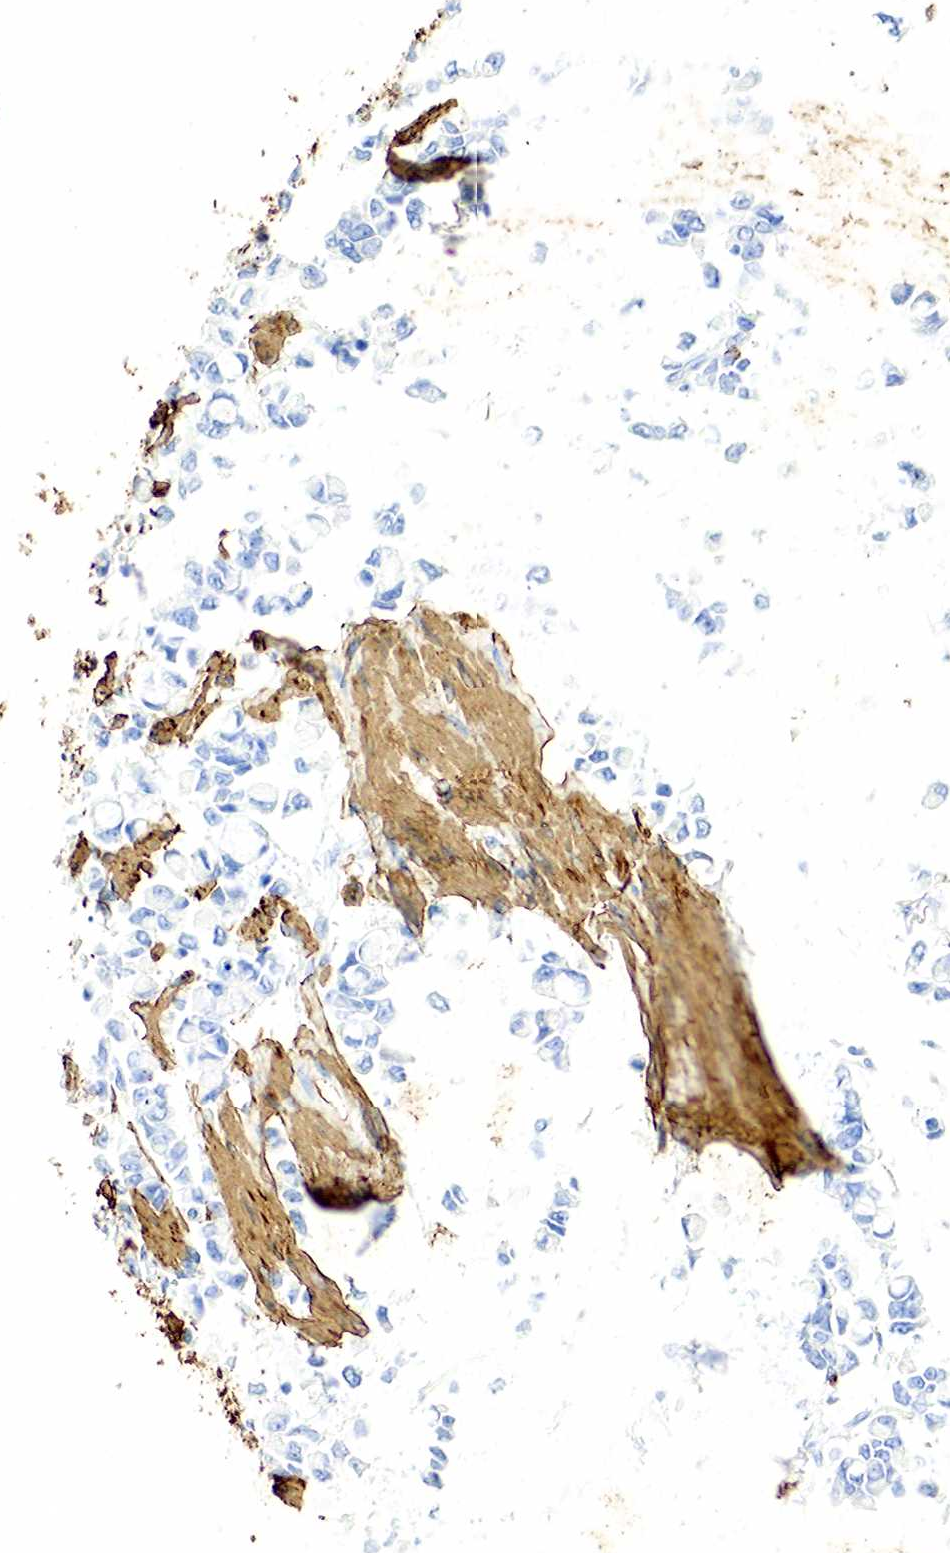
{"staining": {"intensity": "negative", "quantity": "none", "location": "none"}, "tissue": "liver cancer", "cell_type": "Tumor cells", "image_type": "cancer", "snomed": [{"axis": "morphology", "description": "Cholangiocarcinoma"}, {"axis": "topography", "description": "Liver"}], "caption": "Tumor cells show no significant staining in cholangiocarcinoma (liver).", "gene": "ACTA1", "patient": {"sex": "male", "age": 57}}